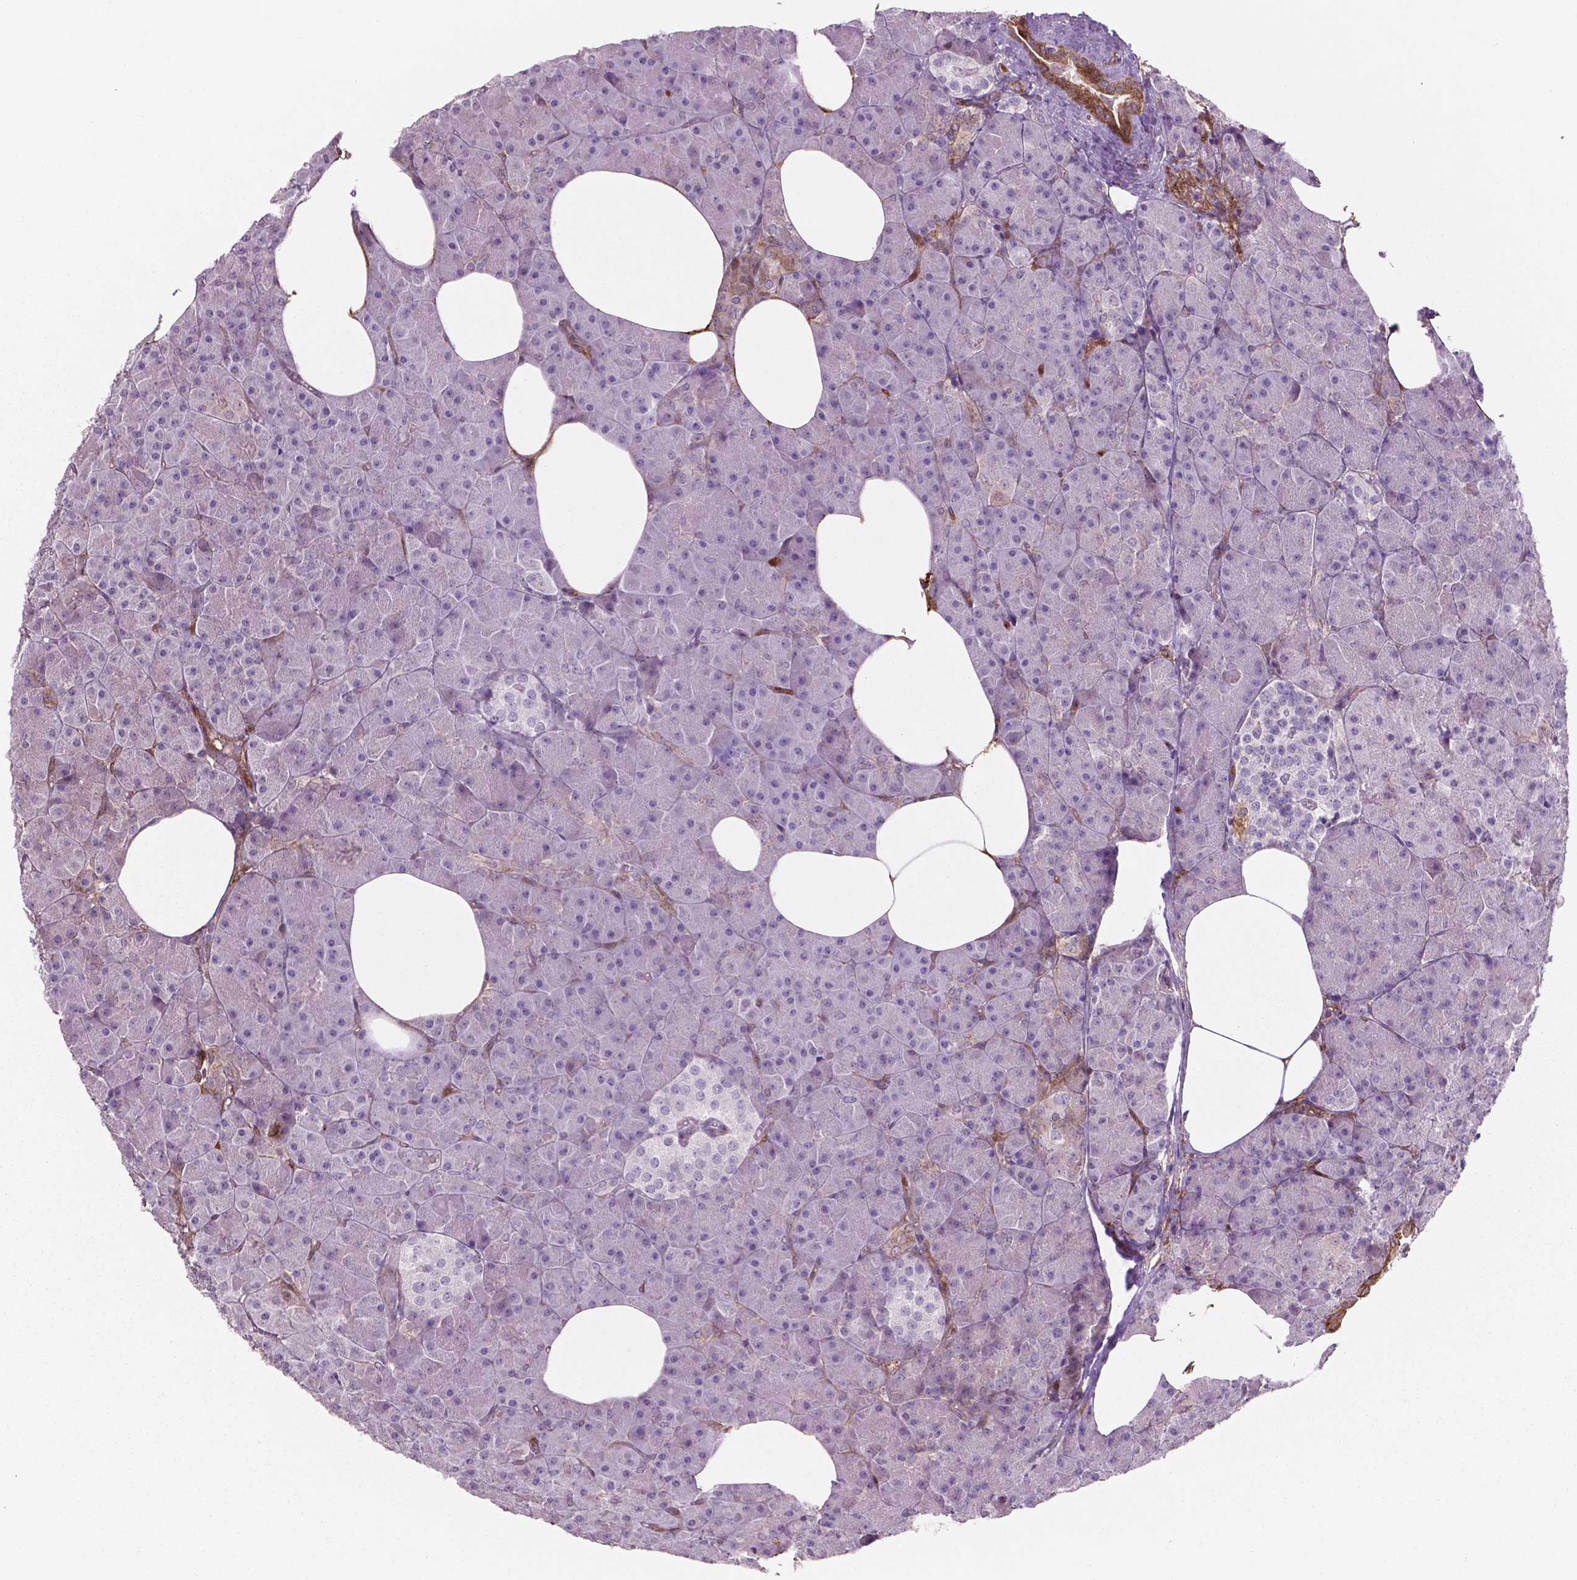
{"staining": {"intensity": "moderate", "quantity": "<25%", "location": "cytoplasmic/membranous"}, "tissue": "pancreas", "cell_type": "Exocrine glandular cells", "image_type": "normal", "snomed": [{"axis": "morphology", "description": "Normal tissue, NOS"}, {"axis": "topography", "description": "Pancreas"}], "caption": "Immunohistochemical staining of normal human pancreas displays low levels of moderate cytoplasmic/membranous staining in approximately <25% of exocrine glandular cells.", "gene": "LDHA", "patient": {"sex": "female", "age": 45}}